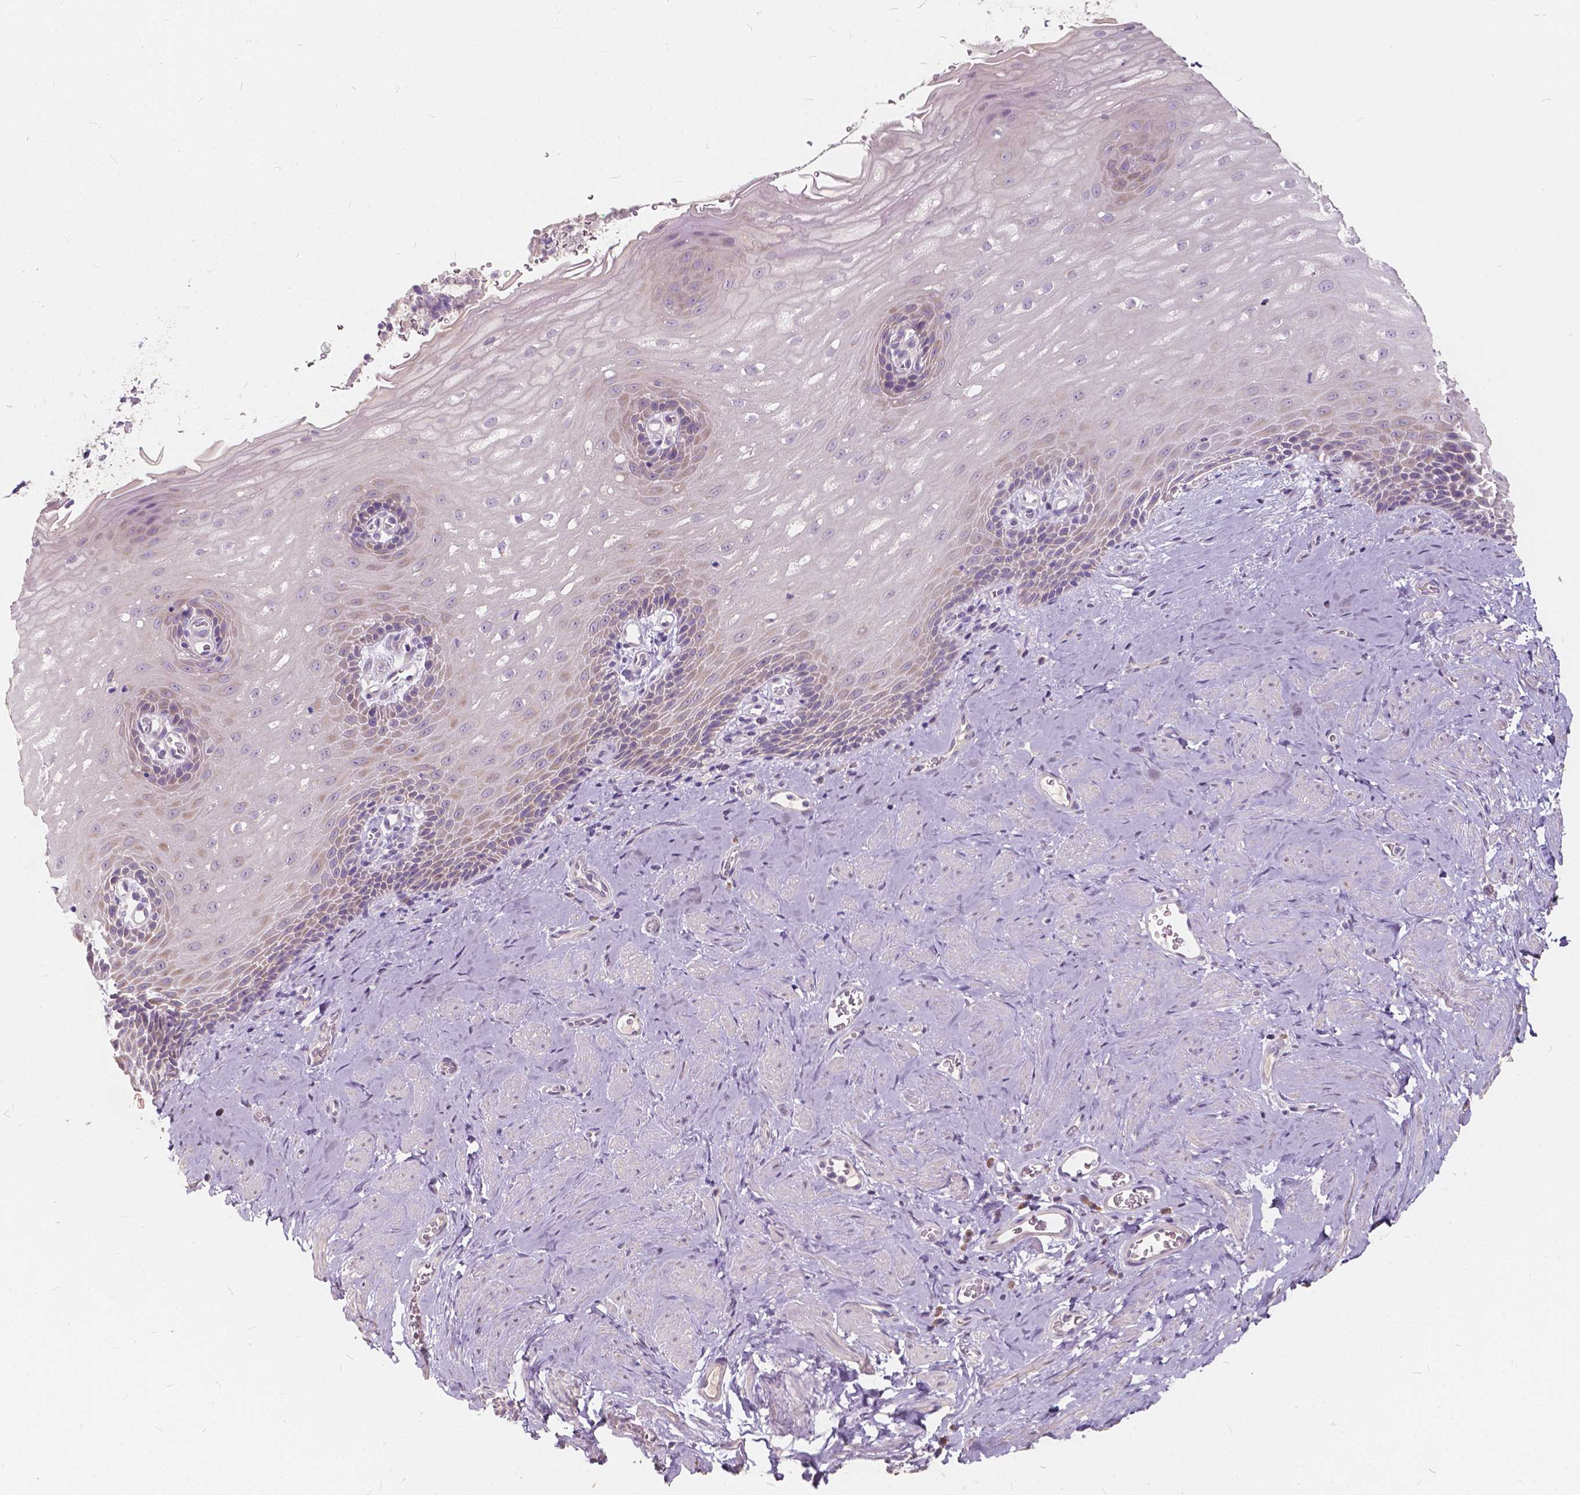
{"staining": {"intensity": "weak", "quantity": "<25%", "location": "cytoplasmic/membranous"}, "tissue": "esophagus", "cell_type": "Squamous epithelial cells", "image_type": "normal", "snomed": [{"axis": "morphology", "description": "Normal tissue, NOS"}, {"axis": "topography", "description": "Esophagus"}], "caption": "Immunohistochemistry image of benign esophagus: esophagus stained with DAB (3,3'-diaminobenzidine) reveals no significant protein positivity in squamous epithelial cells.", "gene": "SLC7A8", "patient": {"sex": "male", "age": 64}}